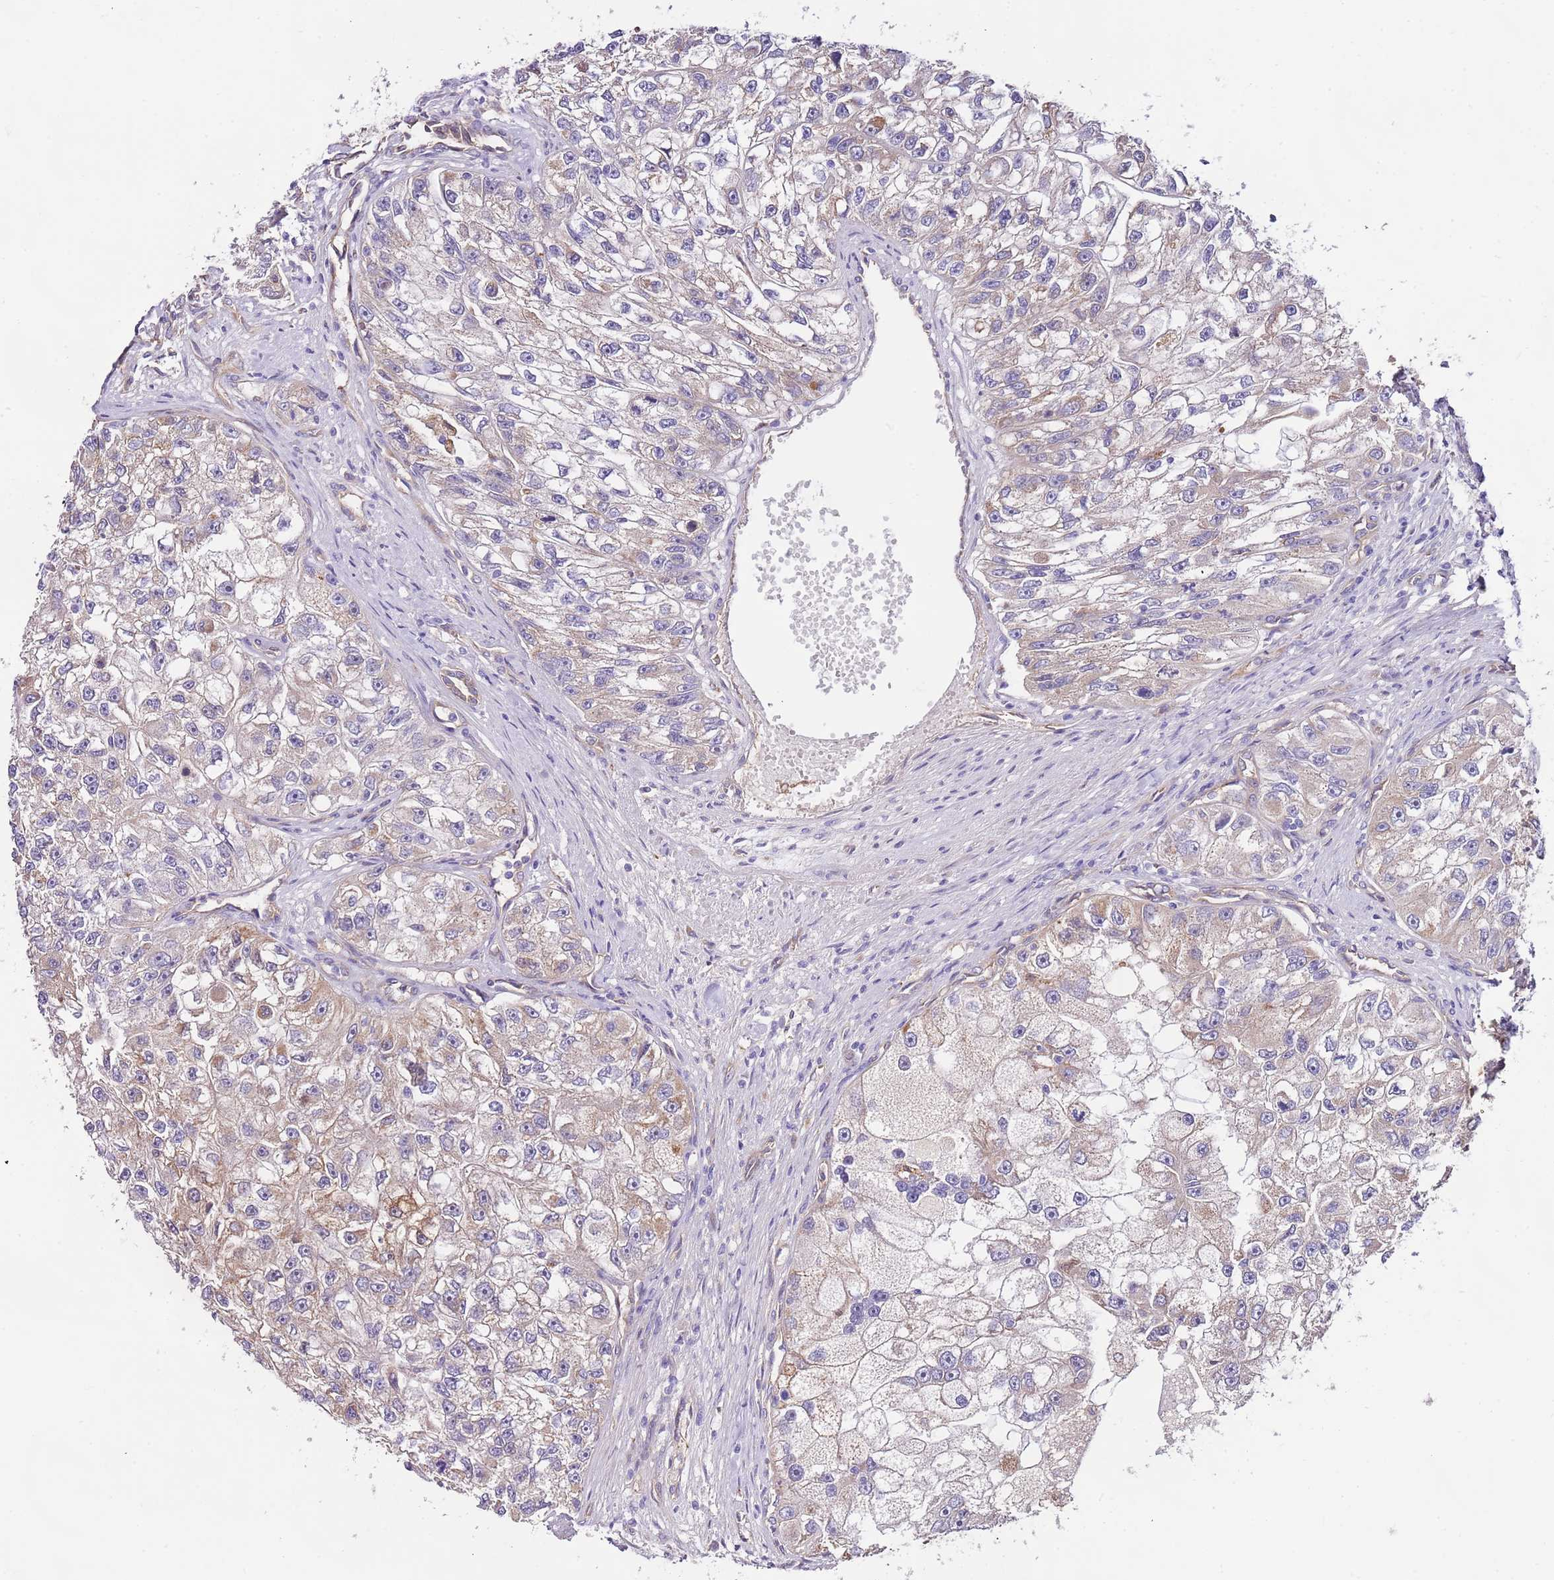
{"staining": {"intensity": "weak", "quantity": "<25%", "location": "cytoplasmic/membranous"}, "tissue": "renal cancer", "cell_type": "Tumor cells", "image_type": "cancer", "snomed": [{"axis": "morphology", "description": "Adenocarcinoma, NOS"}, {"axis": "topography", "description": "Kidney"}], "caption": "IHC micrograph of neoplastic tissue: human renal cancer stained with DAB (3,3'-diaminobenzidine) displays no significant protein staining in tumor cells.", "gene": "DOCK6", "patient": {"sex": "male", "age": 63}}